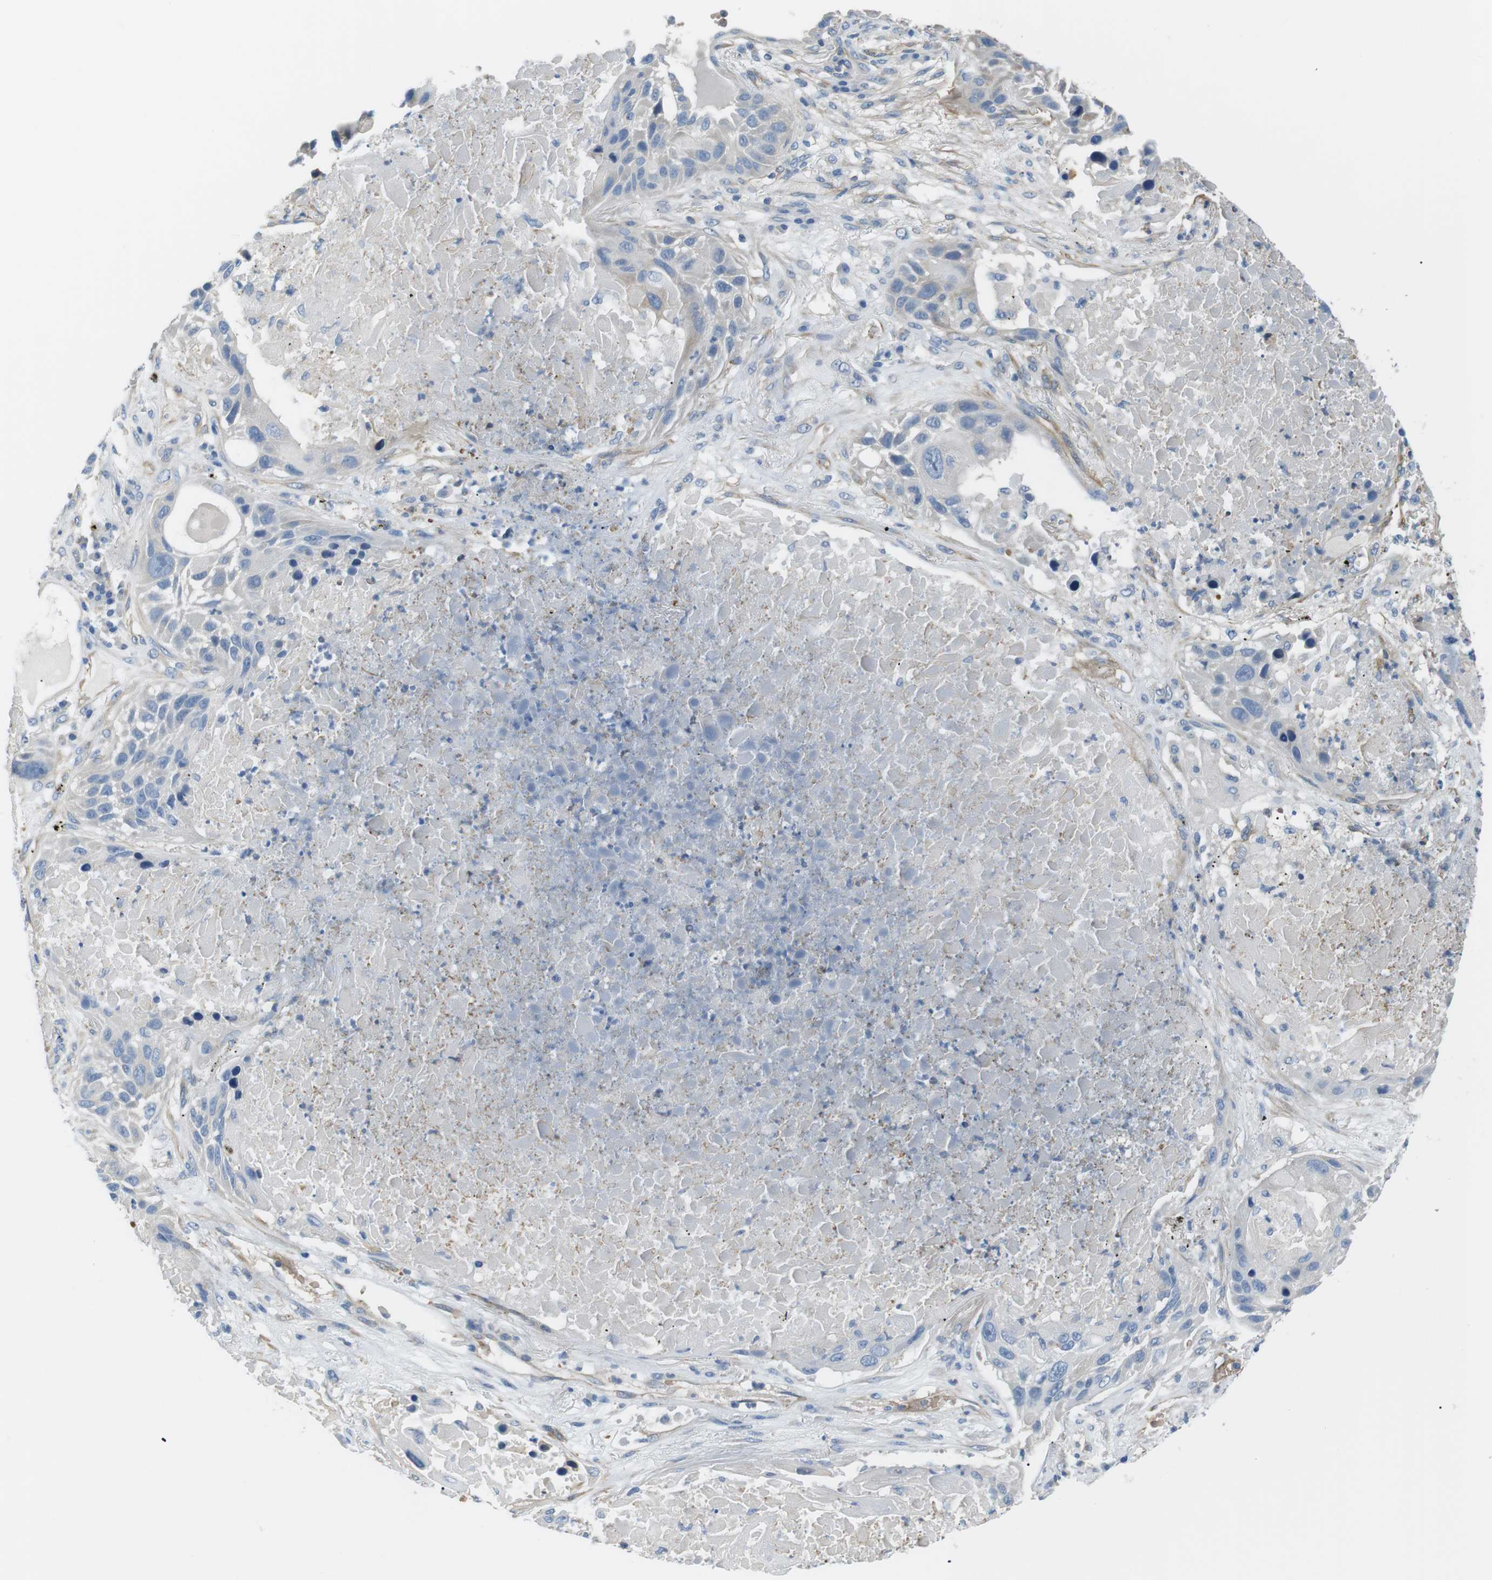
{"staining": {"intensity": "weak", "quantity": "<25%", "location": "cytoplasmic/membranous"}, "tissue": "lung cancer", "cell_type": "Tumor cells", "image_type": "cancer", "snomed": [{"axis": "morphology", "description": "Squamous cell carcinoma, NOS"}, {"axis": "topography", "description": "Lung"}], "caption": "IHC of human lung cancer exhibits no expression in tumor cells.", "gene": "ADCY10", "patient": {"sex": "male", "age": 57}}